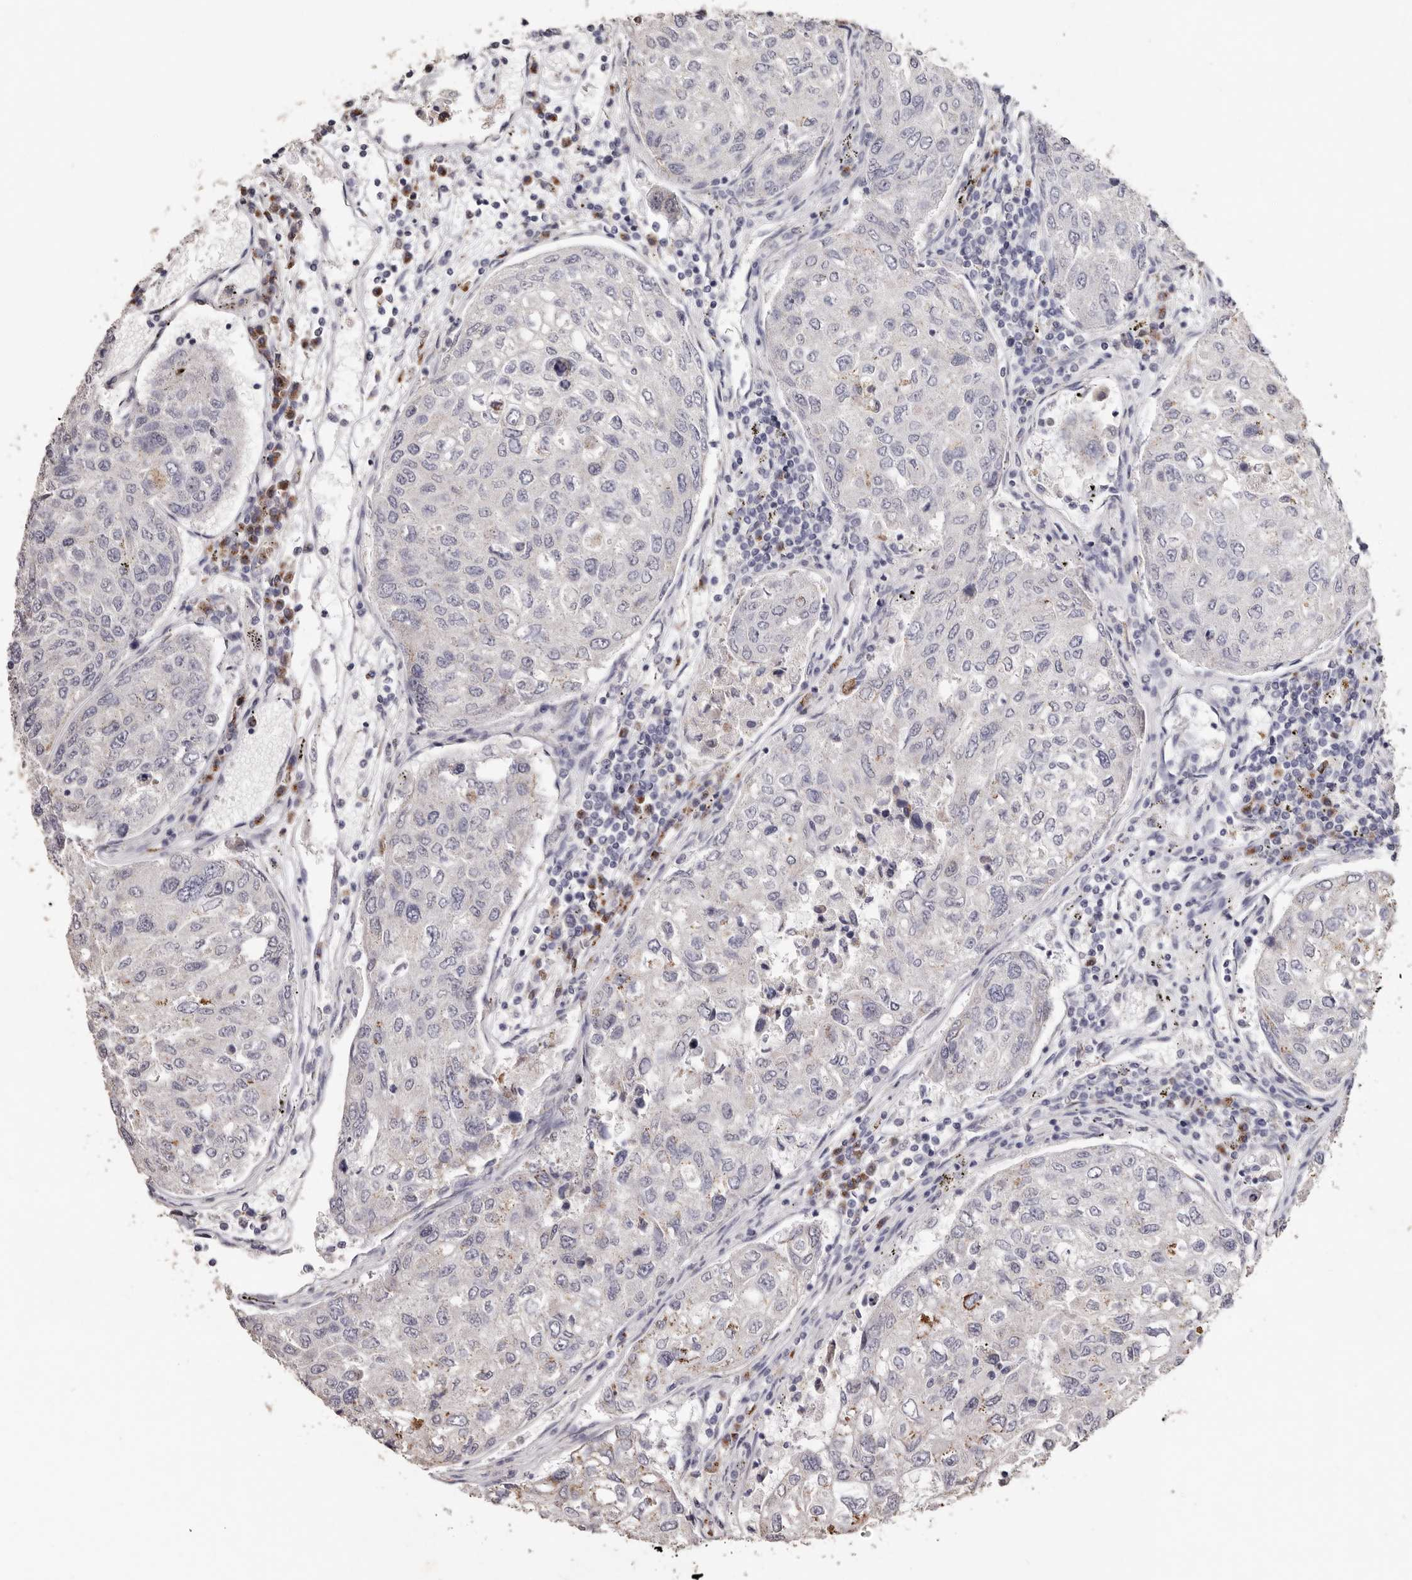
{"staining": {"intensity": "negative", "quantity": "none", "location": "none"}, "tissue": "urothelial cancer", "cell_type": "Tumor cells", "image_type": "cancer", "snomed": [{"axis": "morphology", "description": "Urothelial carcinoma, High grade"}, {"axis": "topography", "description": "Lymph node"}, {"axis": "topography", "description": "Urinary bladder"}], "caption": "DAB immunohistochemical staining of high-grade urothelial carcinoma displays no significant expression in tumor cells.", "gene": "LGALS7B", "patient": {"sex": "male", "age": 51}}